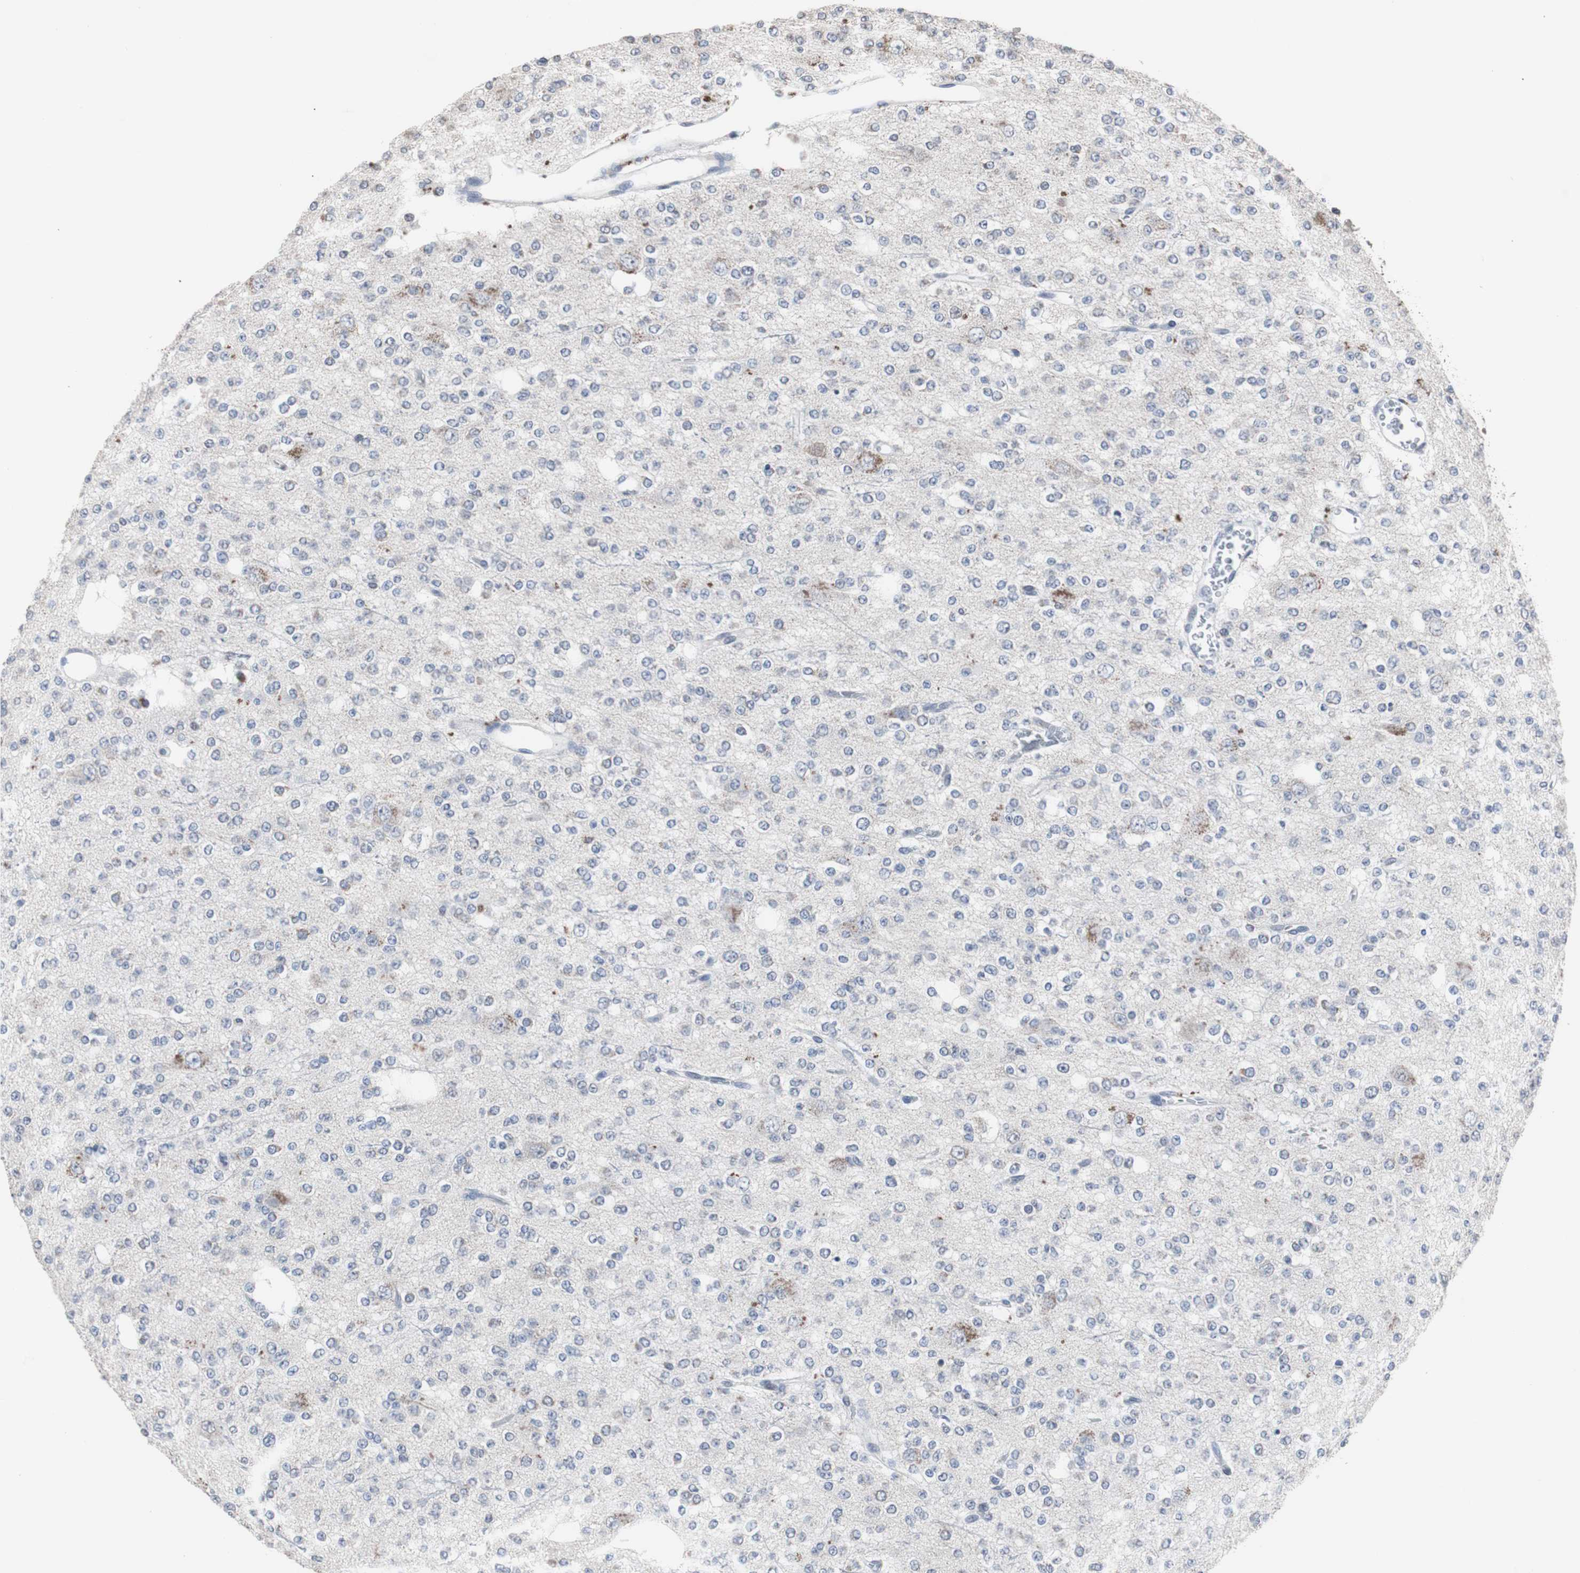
{"staining": {"intensity": "negative", "quantity": "none", "location": "none"}, "tissue": "glioma", "cell_type": "Tumor cells", "image_type": "cancer", "snomed": [{"axis": "morphology", "description": "Glioma, malignant, Low grade"}, {"axis": "topography", "description": "Brain"}], "caption": "Tumor cells are negative for brown protein staining in low-grade glioma (malignant).", "gene": "RBM47", "patient": {"sex": "male", "age": 38}}